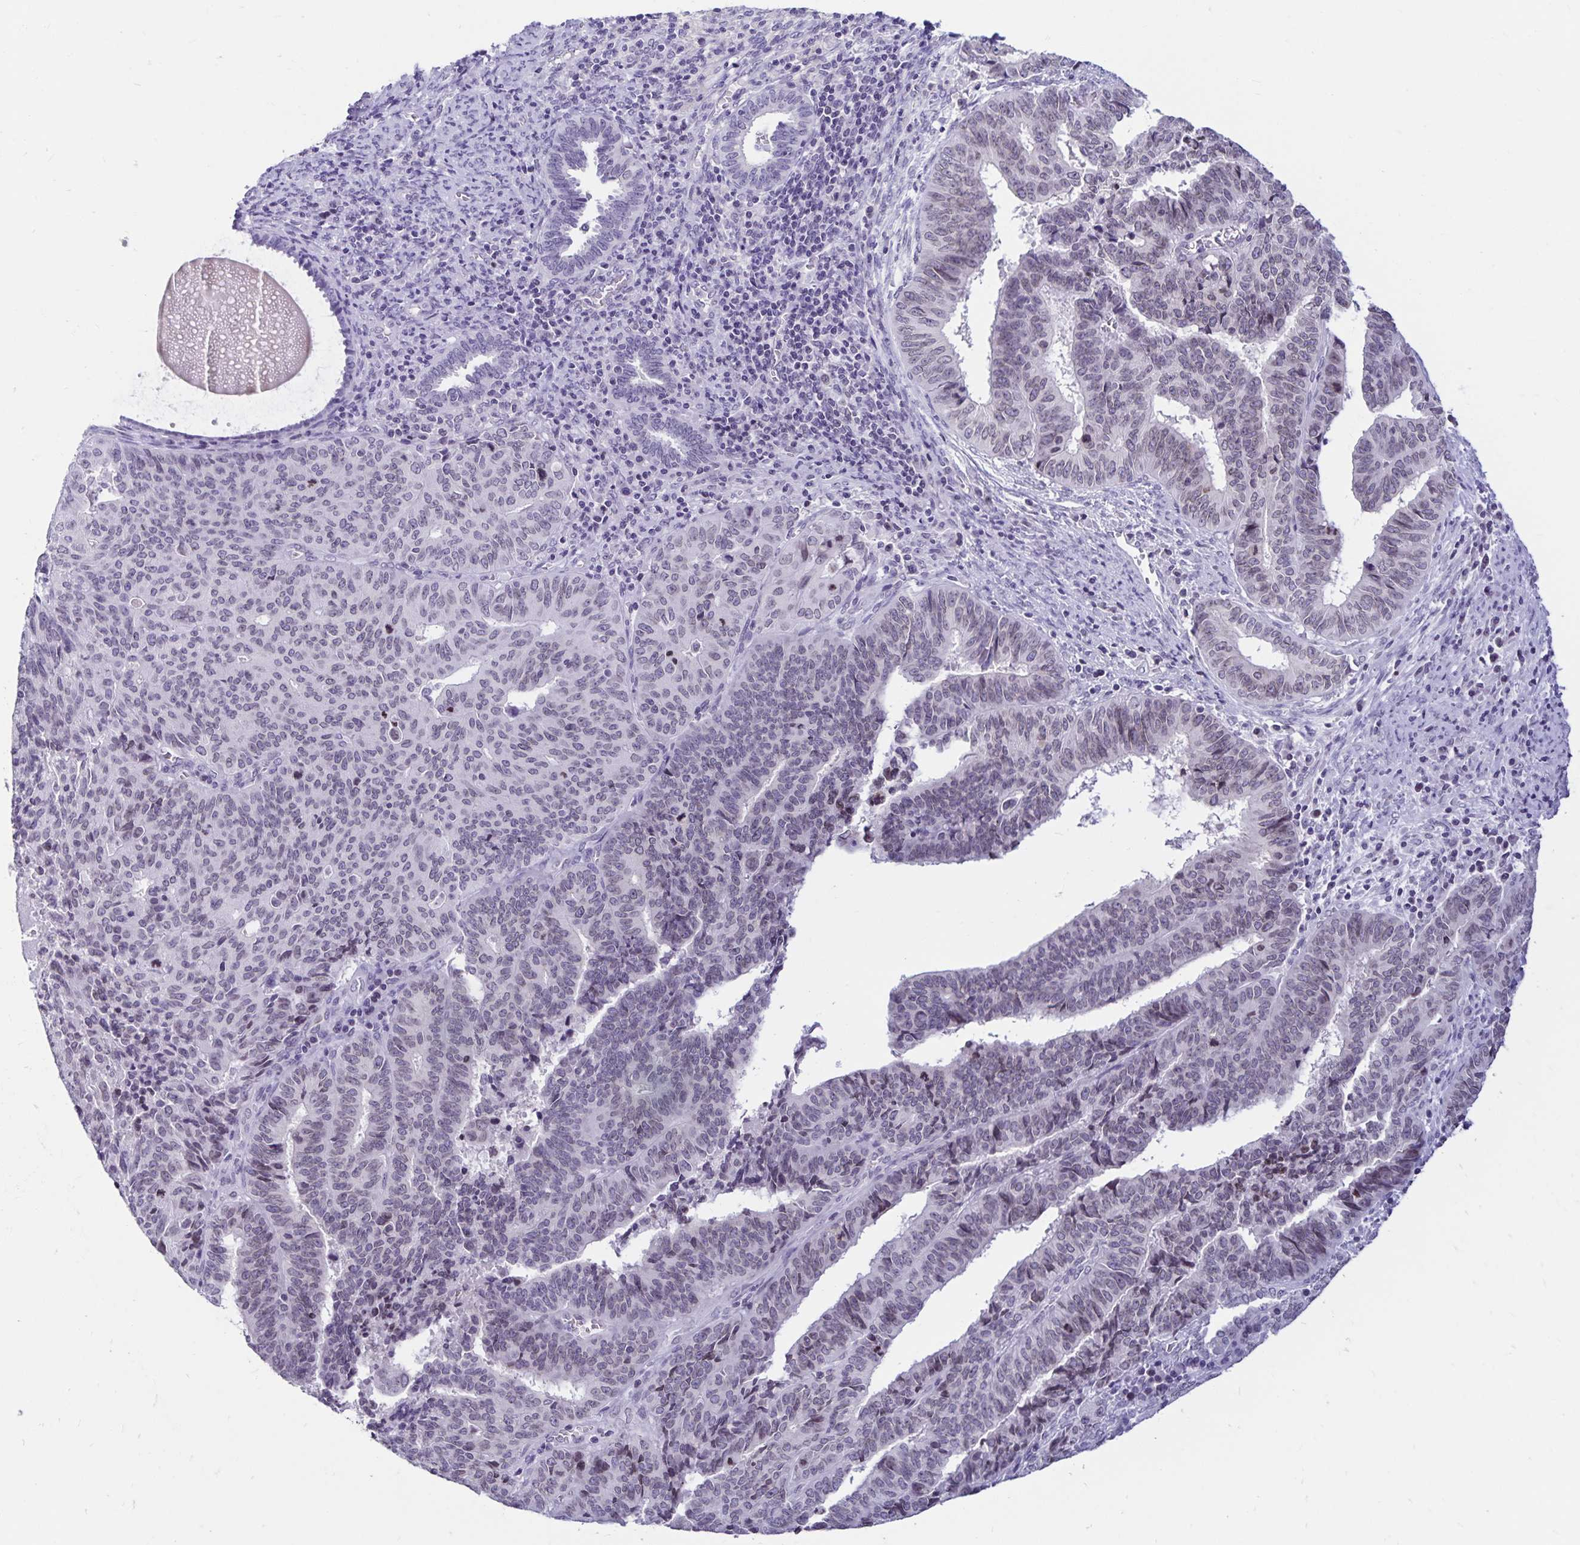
{"staining": {"intensity": "negative", "quantity": "none", "location": "none"}, "tissue": "endometrial cancer", "cell_type": "Tumor cells", "image_type": "cancer", "snomed": [{"axis": "morphology", "description": "Adenocarcinoma, NOS"}, {"axis": "topography", "description": "Endometrium"}], "caption": "Micrograph shows no significant protein staining in tumor cells of adenocarcinoma (endometrial). Nuclei are stained in blue.", "gene": "FAM166C", "patient": {"sex": "female", "age": 65}}